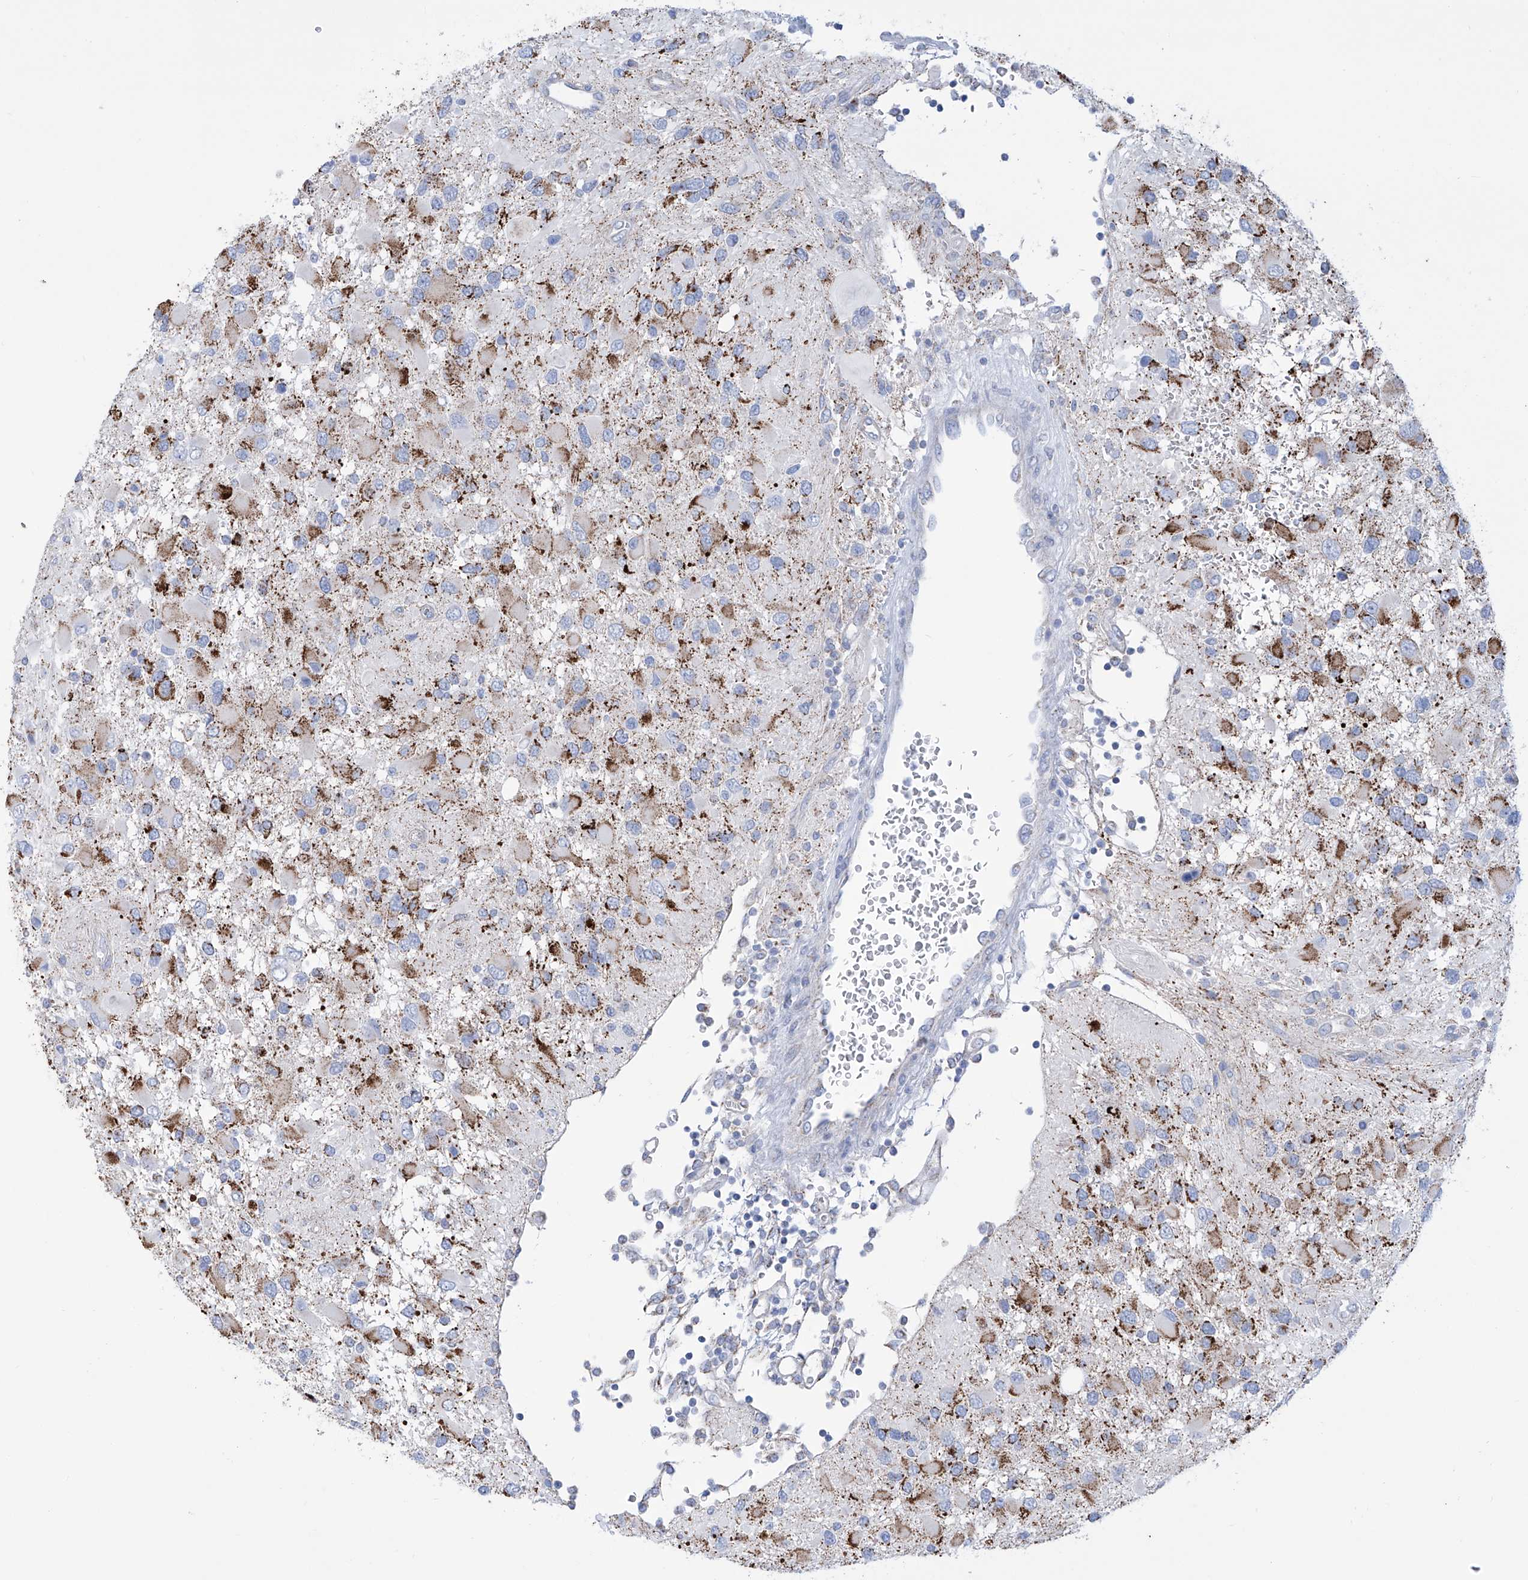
{"staining": {"intensity": "strong", "quantity": "25%-75%", "location": "cytoplasmic/membranous"}, "tissue": "glioma", "cell_type": "Tumor cells", "image_type": "cancer", "snomed": [{"axis": "morphology", "description": "Glioma, malignant, High grade"}, {"axis": "topography", "description": "Brain"}], "caption": "Glioma stained for a protein (brown) displays strong cytoplasmic/membranous positive positivity in about 25%-75% of tumor cells.", "gene": "ALDH6A1", "patient": {"sex": "male", "age": 53}}